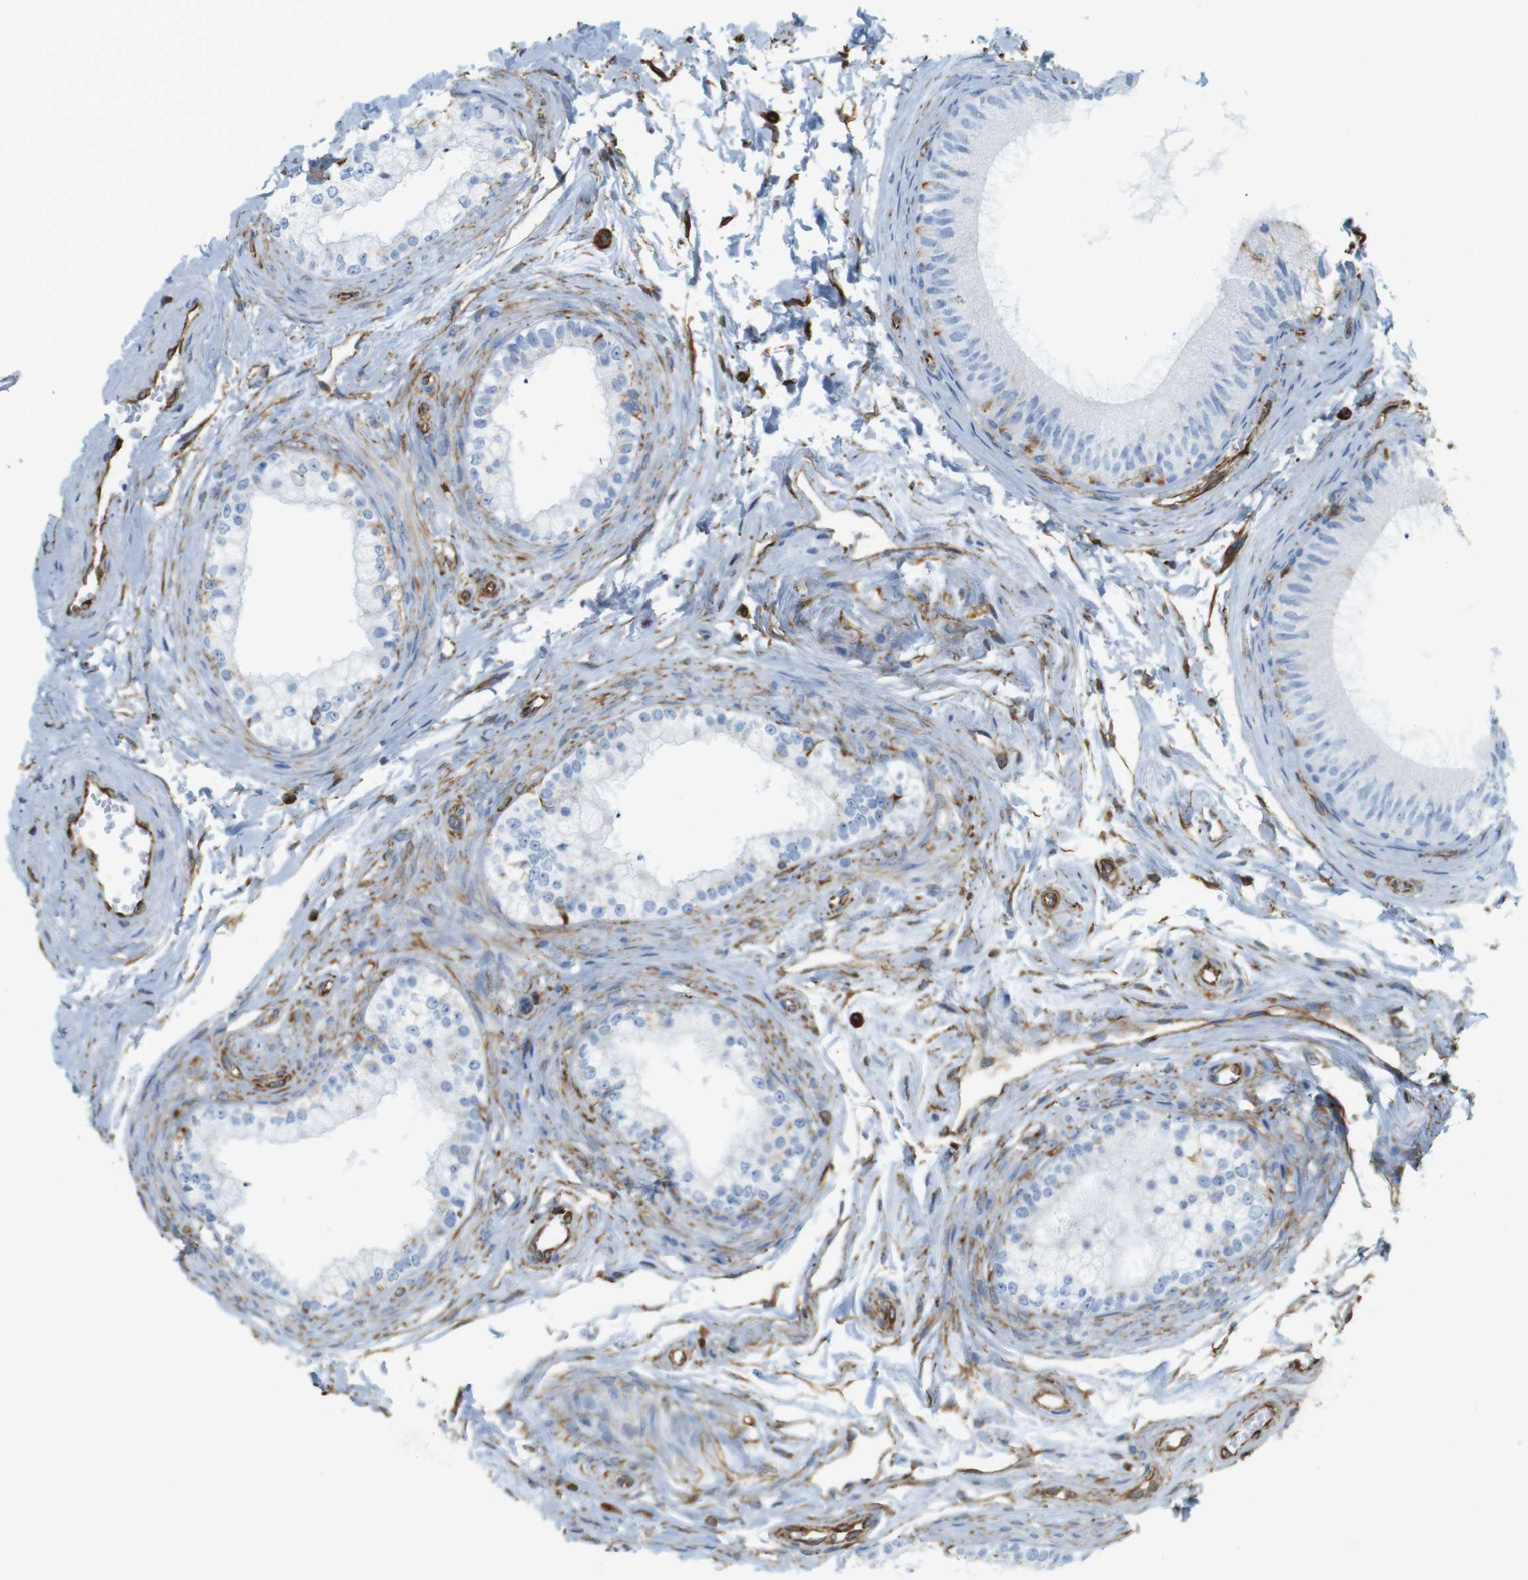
{"staining": {"intensity": "negative", "quantity": "none", "location": "none"}, "tissue": "epididymis", "cell_type": "Glandular cells", "image_type": "normal", "snomed": [{"axis": "morphology", "description": "Normal tissue, NOS"}, {"axis": "topography", "description": "Epididymis"}], "caption": "Photomicrograph shows no protein positivity in glandular cells of benign epididymis. (Immunohistochemistry, brightfield microscopy, high magnification).", "gene": "MS4A10", "patient": {"sex": "male", "age": 56}}